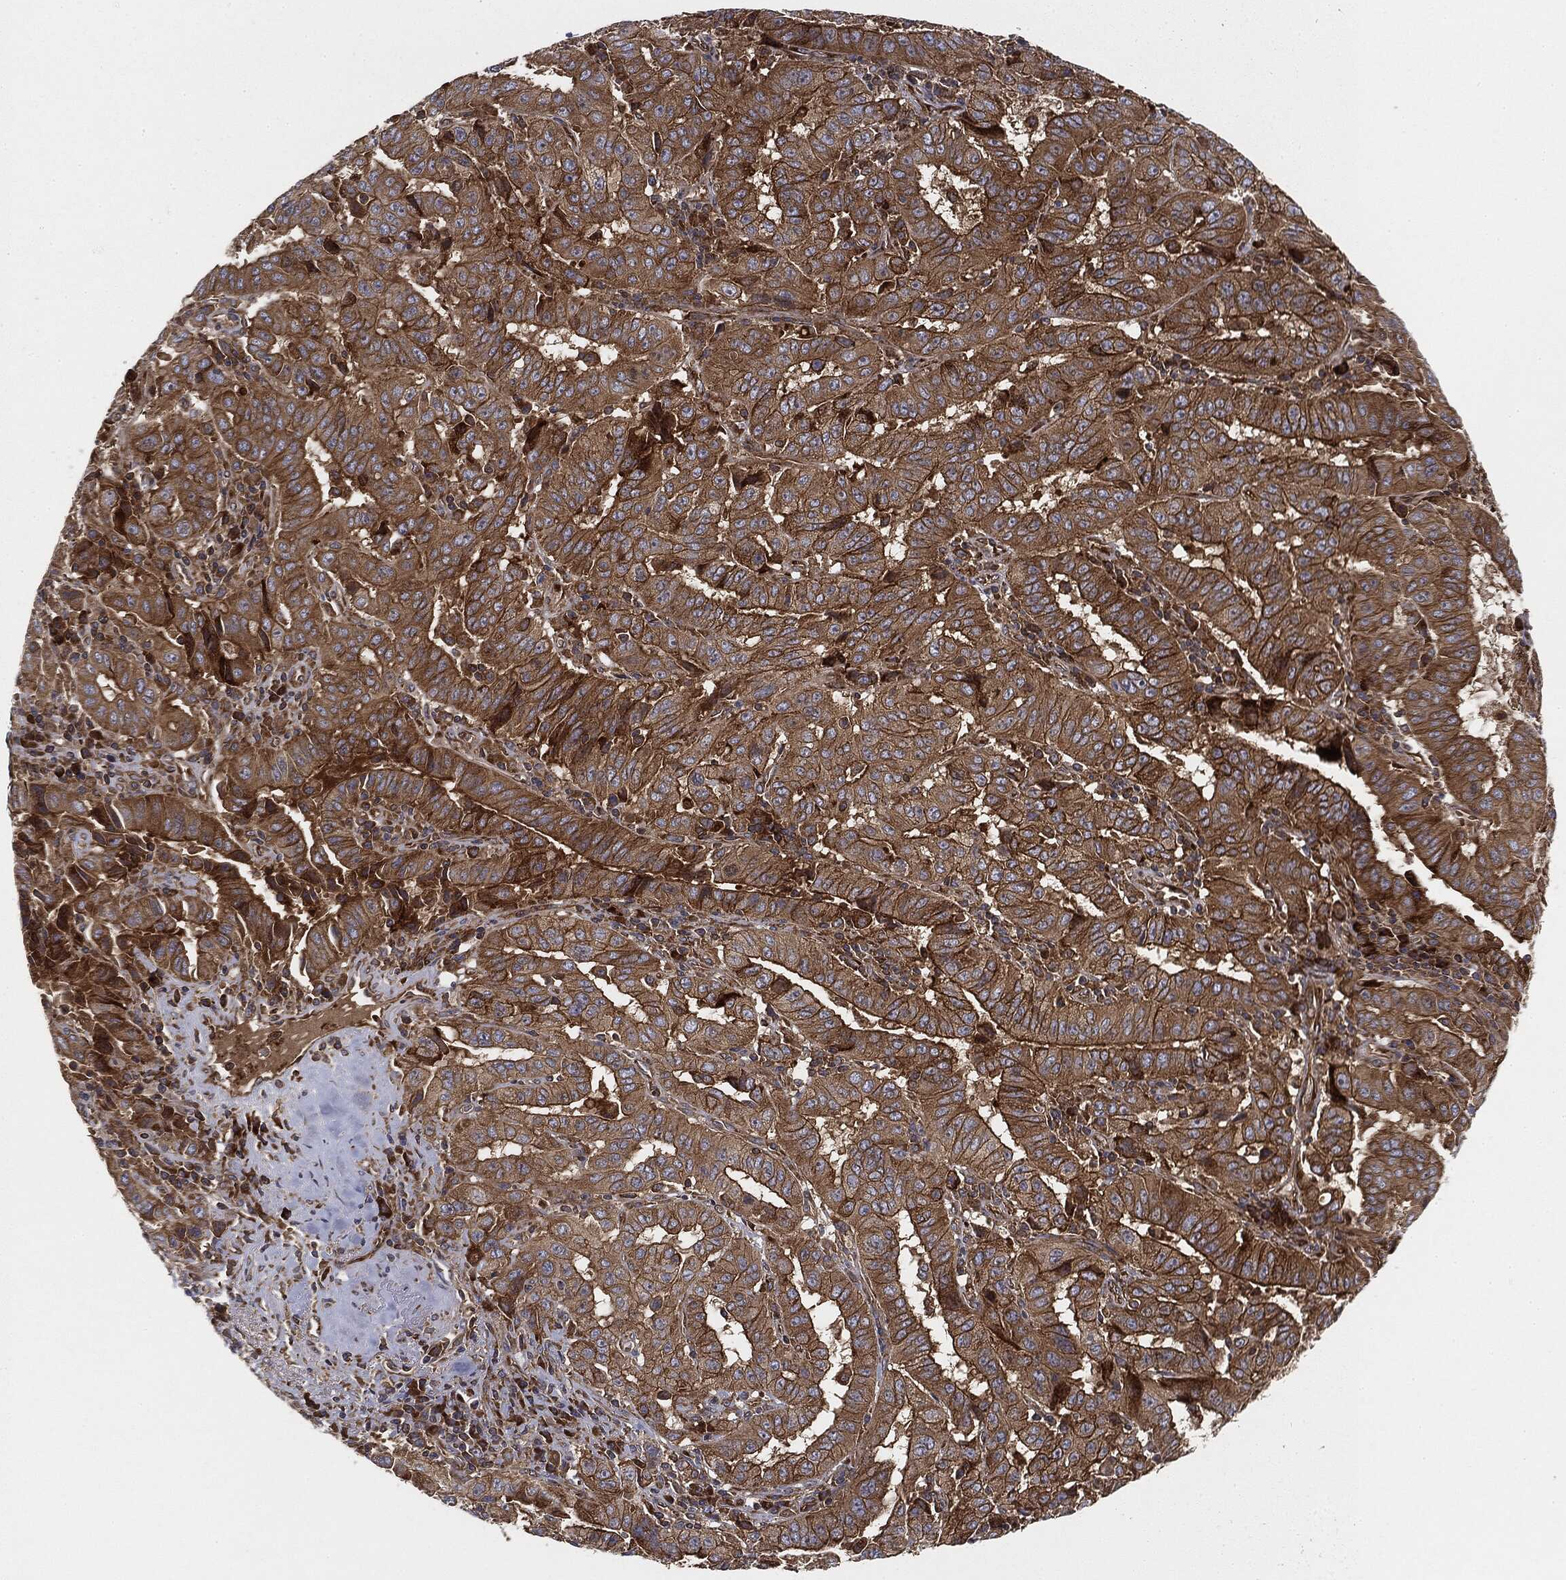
{"staining": {"intensity": "strong", "quantity": ">75%", "location": "cytoplasmic/membranous"}, "tissue": "pancreatic cancer", "cell_type": "Tumor cells", "image_type": "cancer", "snomed": [{"axis": "morphology", "description": "Adenocarcinoma, NOS"}, {"axis": "topography", "description": "Pancreas"}], "caption": "Pancreatic adenocarcinoma was stained to show a protein in brown. There is high levels of strong cytoplasmic/membranous positivity in approximately >75% of tumor cells.", "gene": "EIF2AK2", "patient": {"sex": "male", "age": 63}}